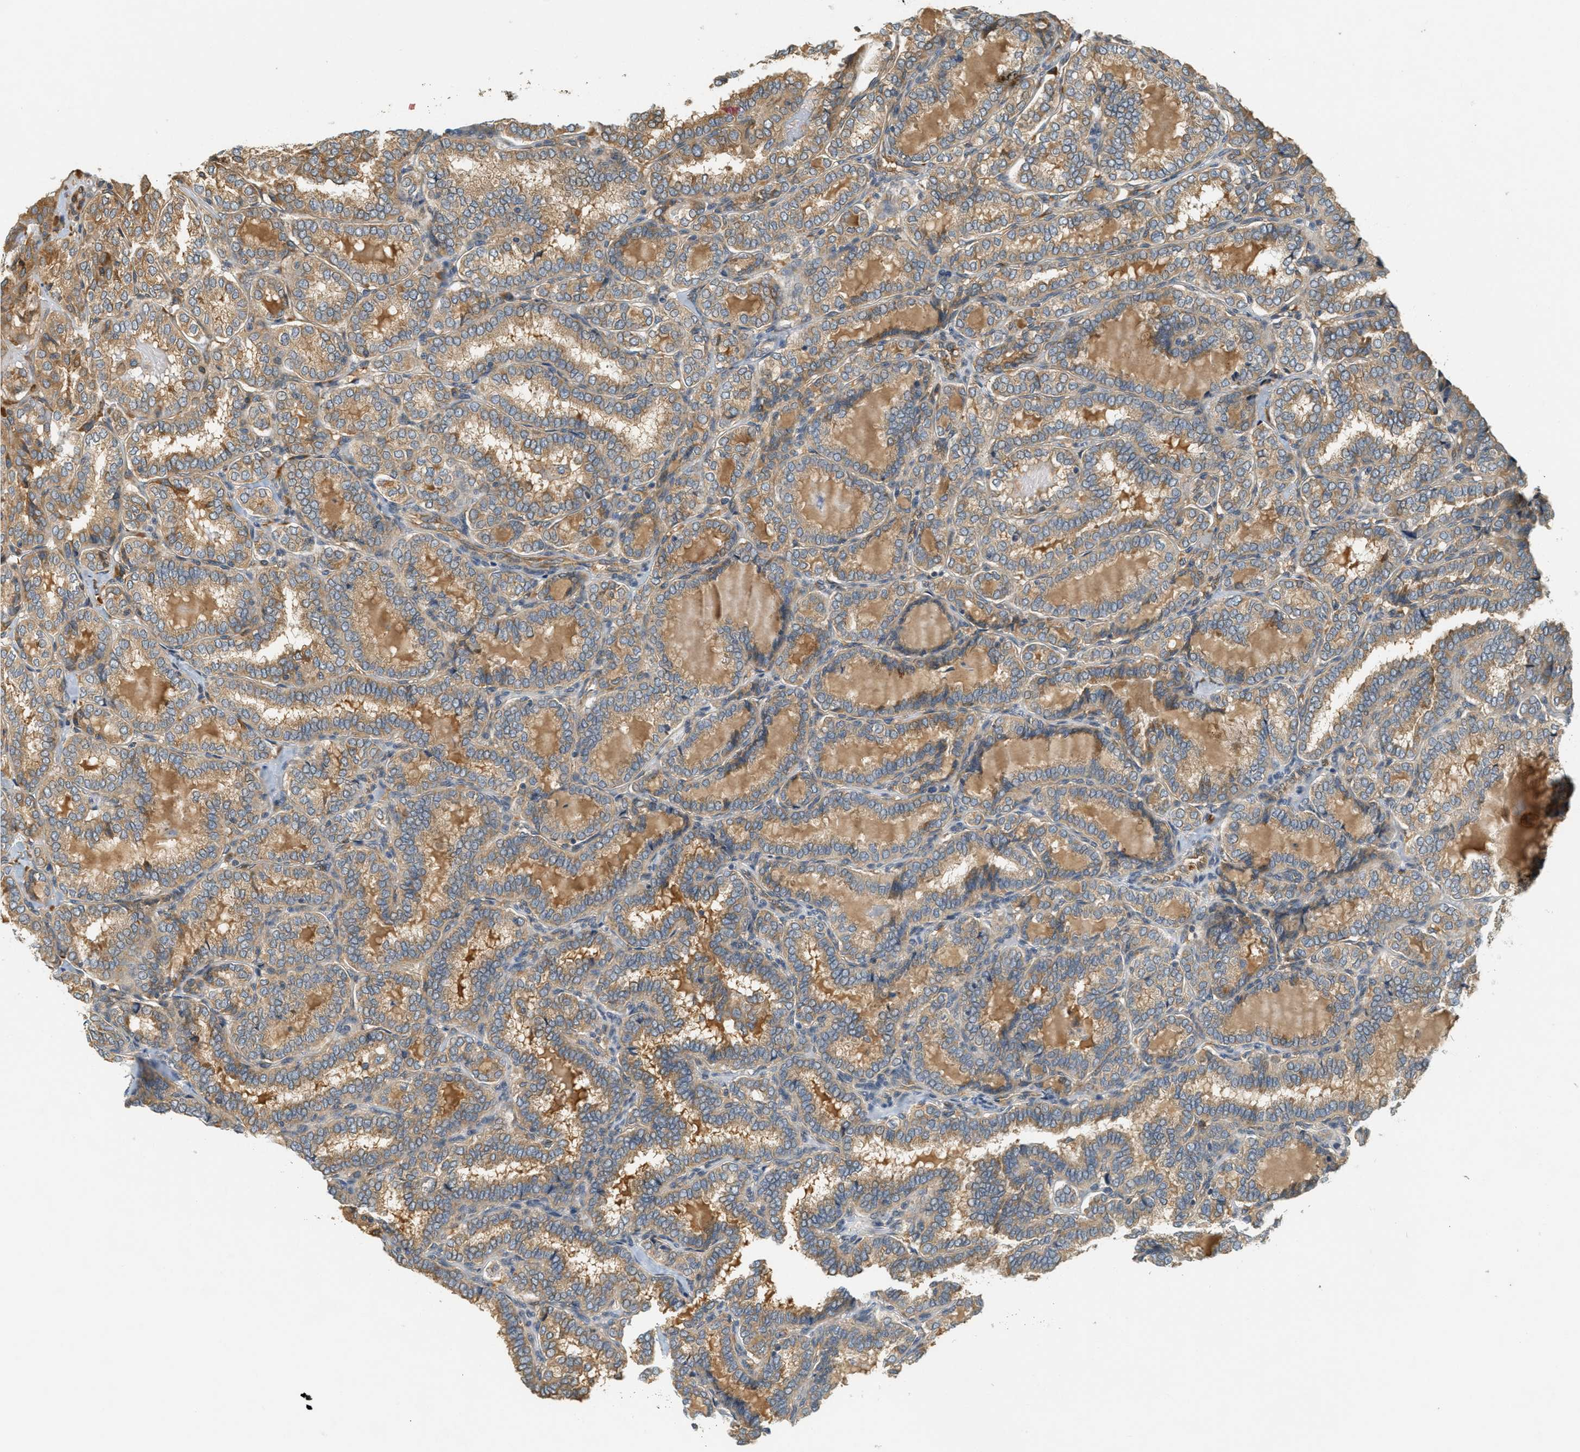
{"staining": {"intensity": "weak", "quantity": ">75%", "location": "cytoplasmic/membranous"}, "tissue": "thyroid cancer", "cell_type": "Tumor cells", "image_type": "cancer", "snomed": [{"axis": "morphology", "description": "Normal tissue, NOS"}, {"axis": "morphology", "description": "Papillary adenocarcinoma, NOS"}, {"axis": "topography", "description": "Thyroid gland"}], "caption": "A high-resolution image shows immunohistochemistry staining of papillary adenocarcinoma (thyroid), which reveals weak cytoplasmic/membranous staining in about >75% of tumor cells. (DAB (3,3'-diaminobenzidine) = brown stain, brightfield microscopy at high magnification).", "gene": "PDK1", "patient": {"sex": "female", "age": 30}}